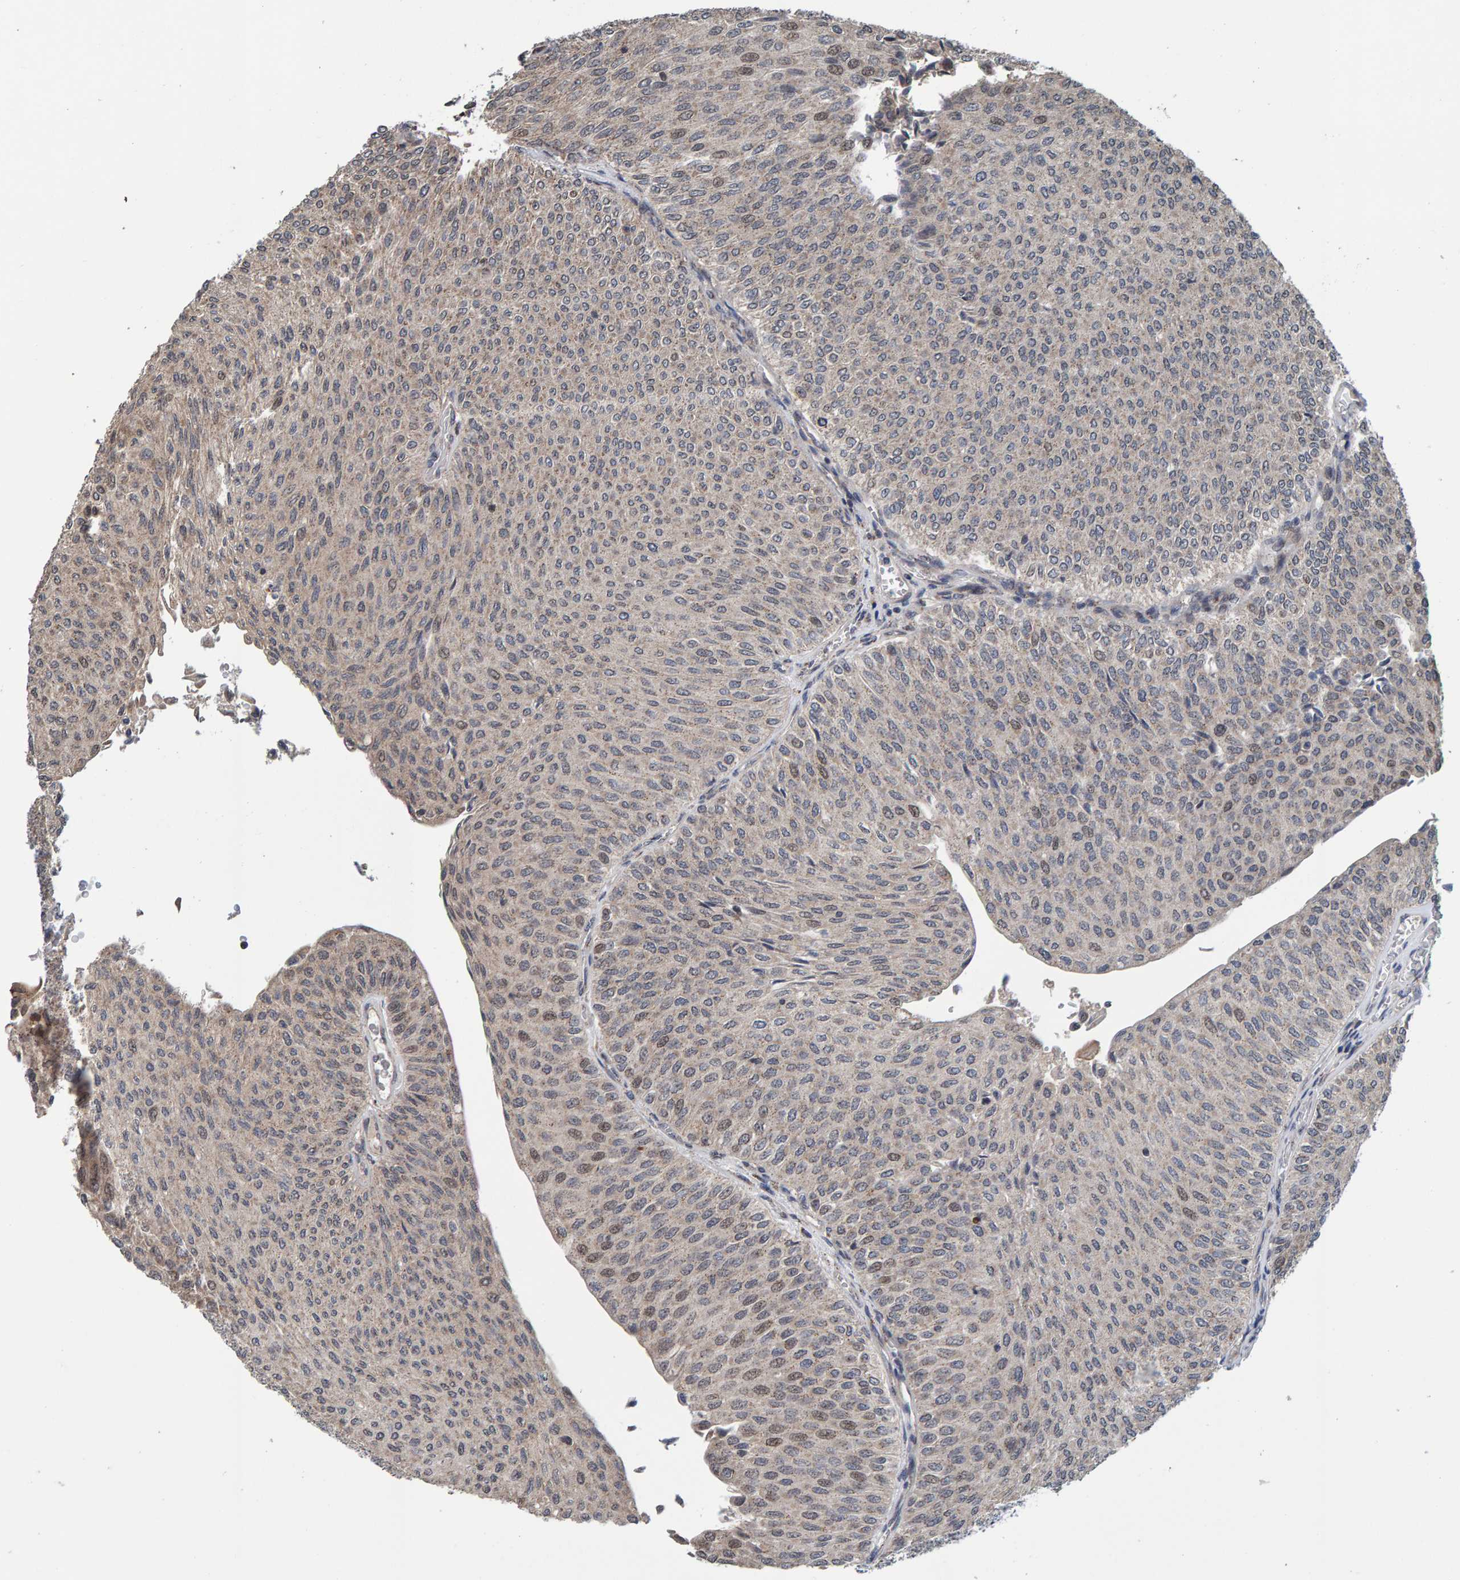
{"staining": {"intensity": "weak", "quantity": "<25%", "location": "nuclear"}, "tissue": "urothelial cancer", "cell_type": "Tumor cells", "image_type": "cancer", "snomed": [{"axis": "morphology", "description": "Urothelial carcinoma, Low grade"}, {"axis": "topography", "description": "Urinary bladder"}], "caption": "This is a histopathology image of IHC staining of low-grade urothelial carcinoma, which shows no expression in tumor cells.", "gene": "CCDC25", "patient": {"sex": "male", "age": 78}}